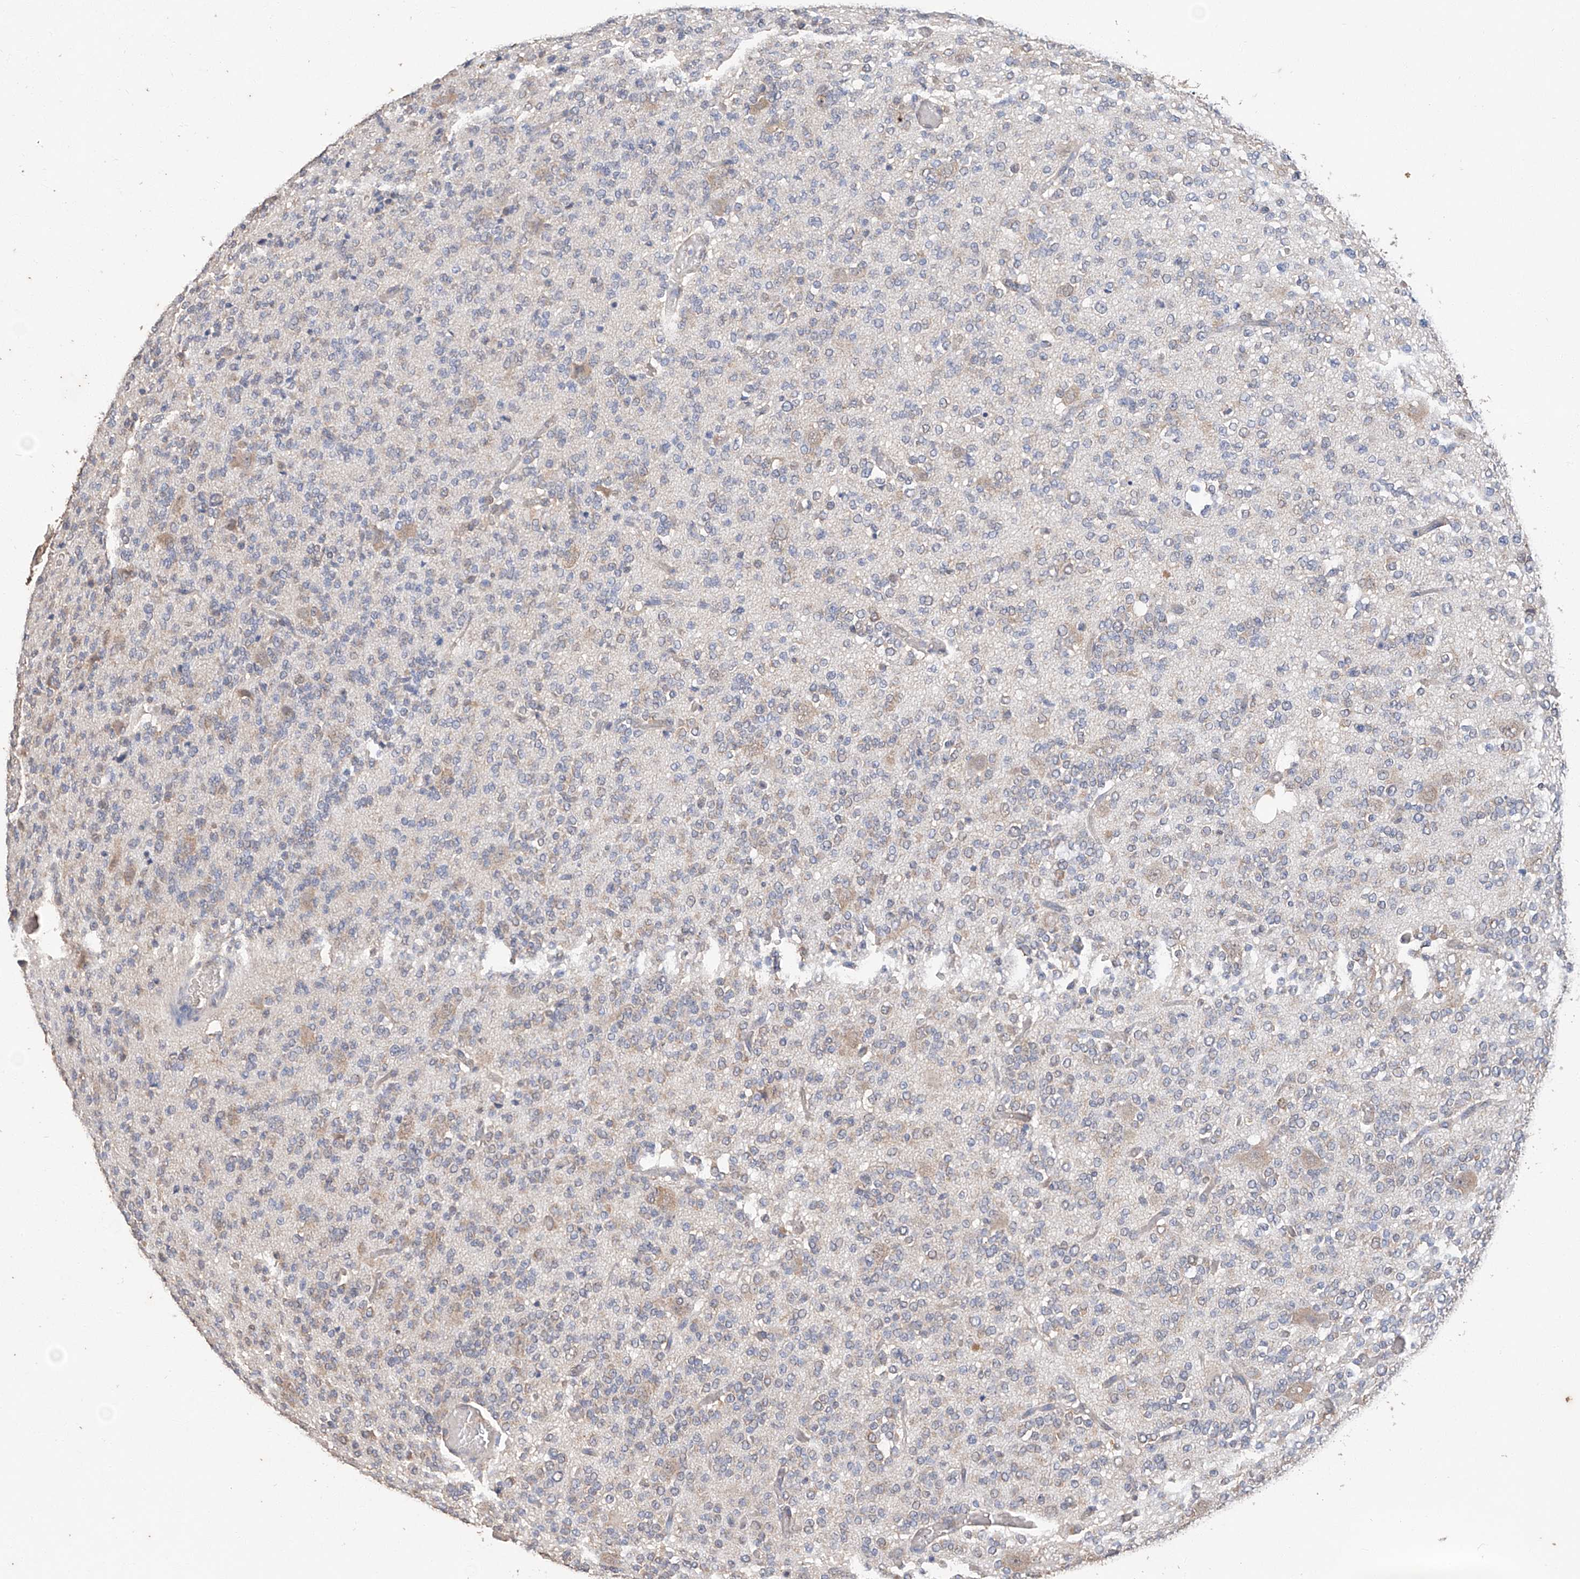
{"staining": {"intensity": "weak", "quantity": "<25%", "location": "cytoplasmic/membranous"}, "tissue": "glioma", "cell_type": "Tumor cells", "image_type": "cancer", "snomed": [{"axis": "morphology", "description": "Glioma, malignant, Low grade"}, {"axis": "topography", "description": "Brain"}], "caption": "Glioma stained for a protein using immunohistochemistry (IHC) exhibits no positivity tumor cells.", "gene": "CERS4", "patient": {"sex": "male", "age": 38}}